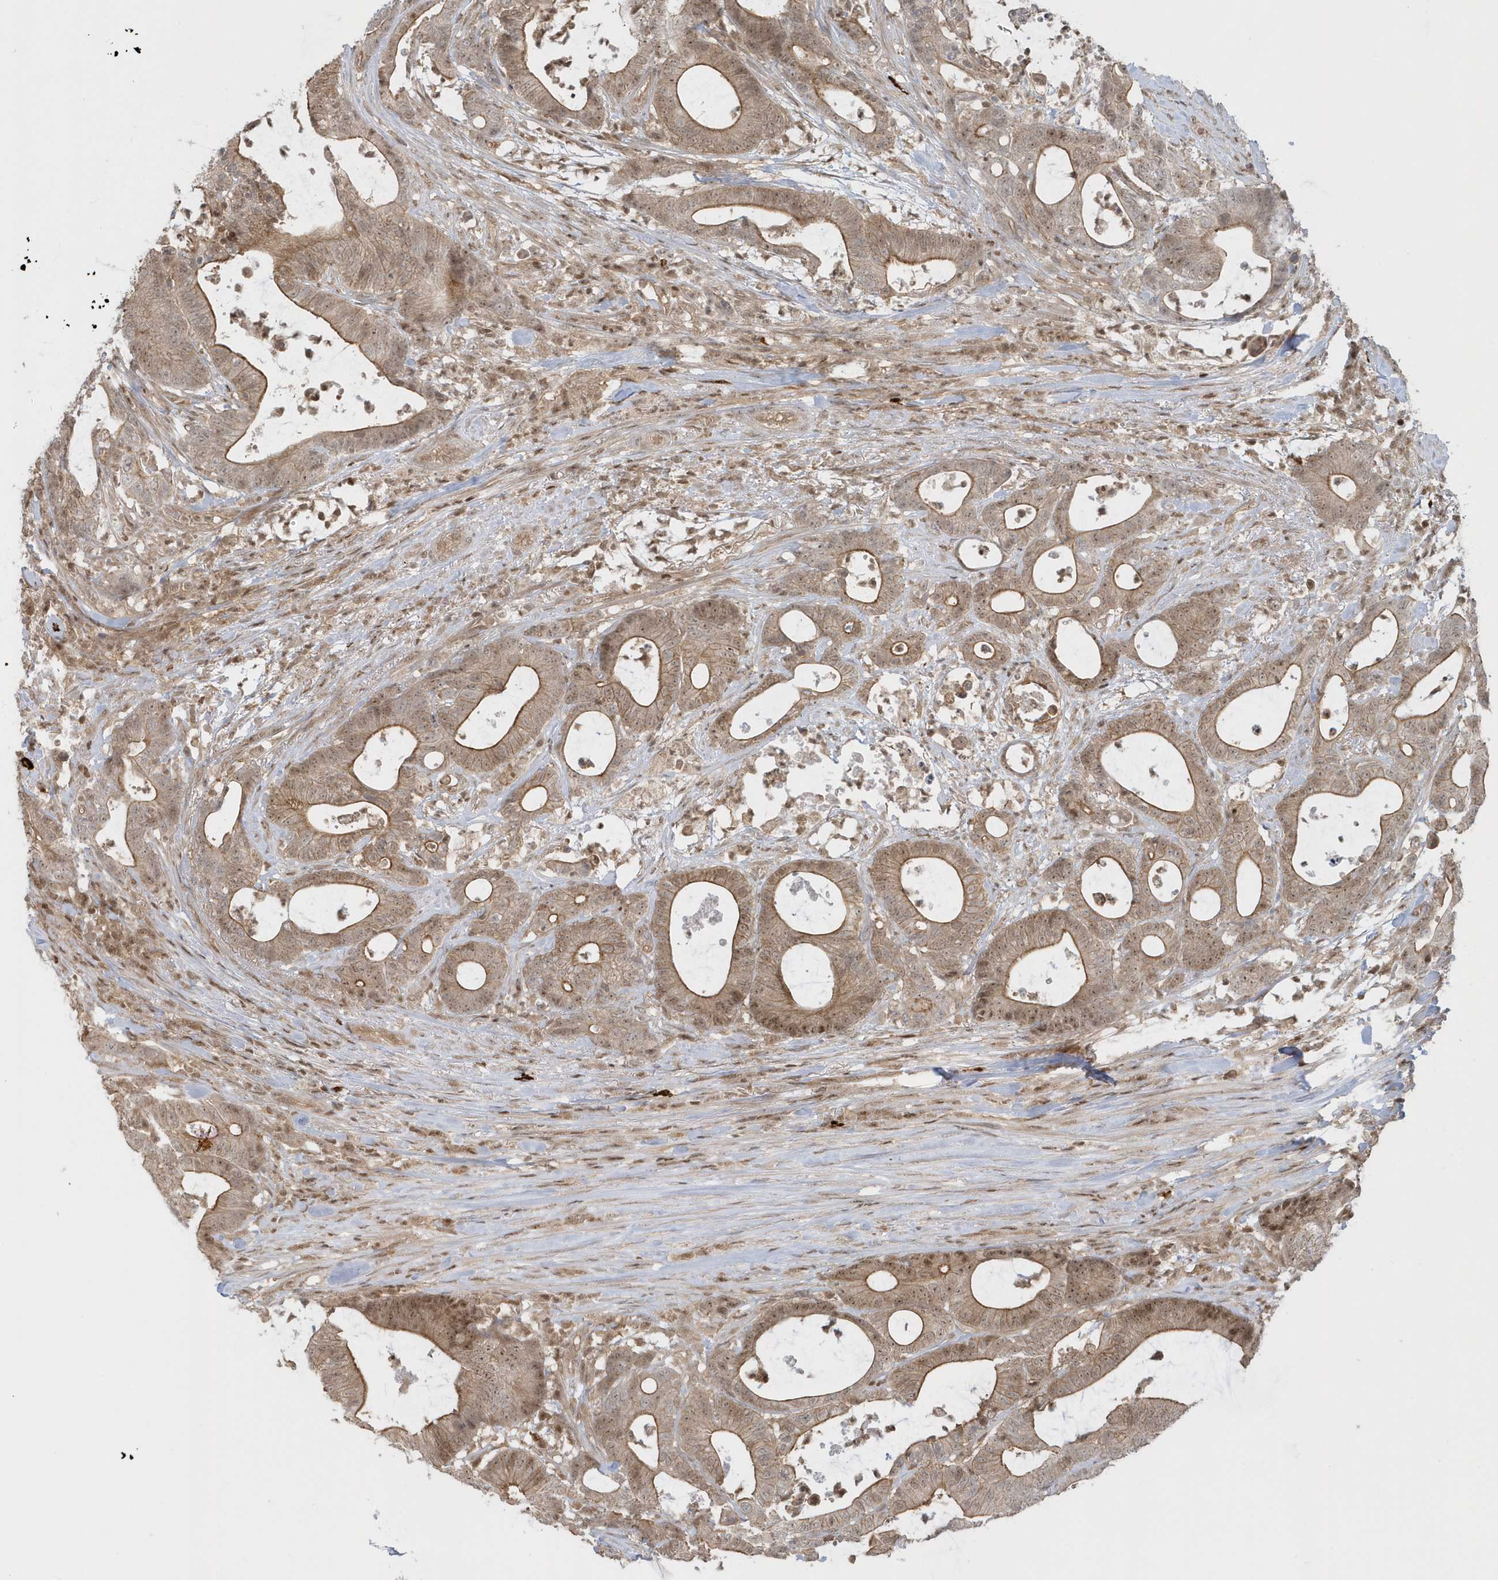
{"staining": {"intensity": "moderate", "quantity": ">75%", "location": "cytoplasmic/membranous,nuclear"}, "tissue": "colorectal cancer", "cell_type": "Tumor cells", "image_type": "cancer", "snomed": [{"axis": "morphology", "description": "Adenocarcinoma, NOS"}, {"axis": "topography", "description": "Colon"}], "caption": "There is medium levels of moderate cytoplasmic/membranous and nuclear staining in tumor cells of colorectal cancer, as demonstrated by immunohistochemical staining (brown color).", "gene": "PPP1R7", "patient": {"sex": "female", "age": 84}}